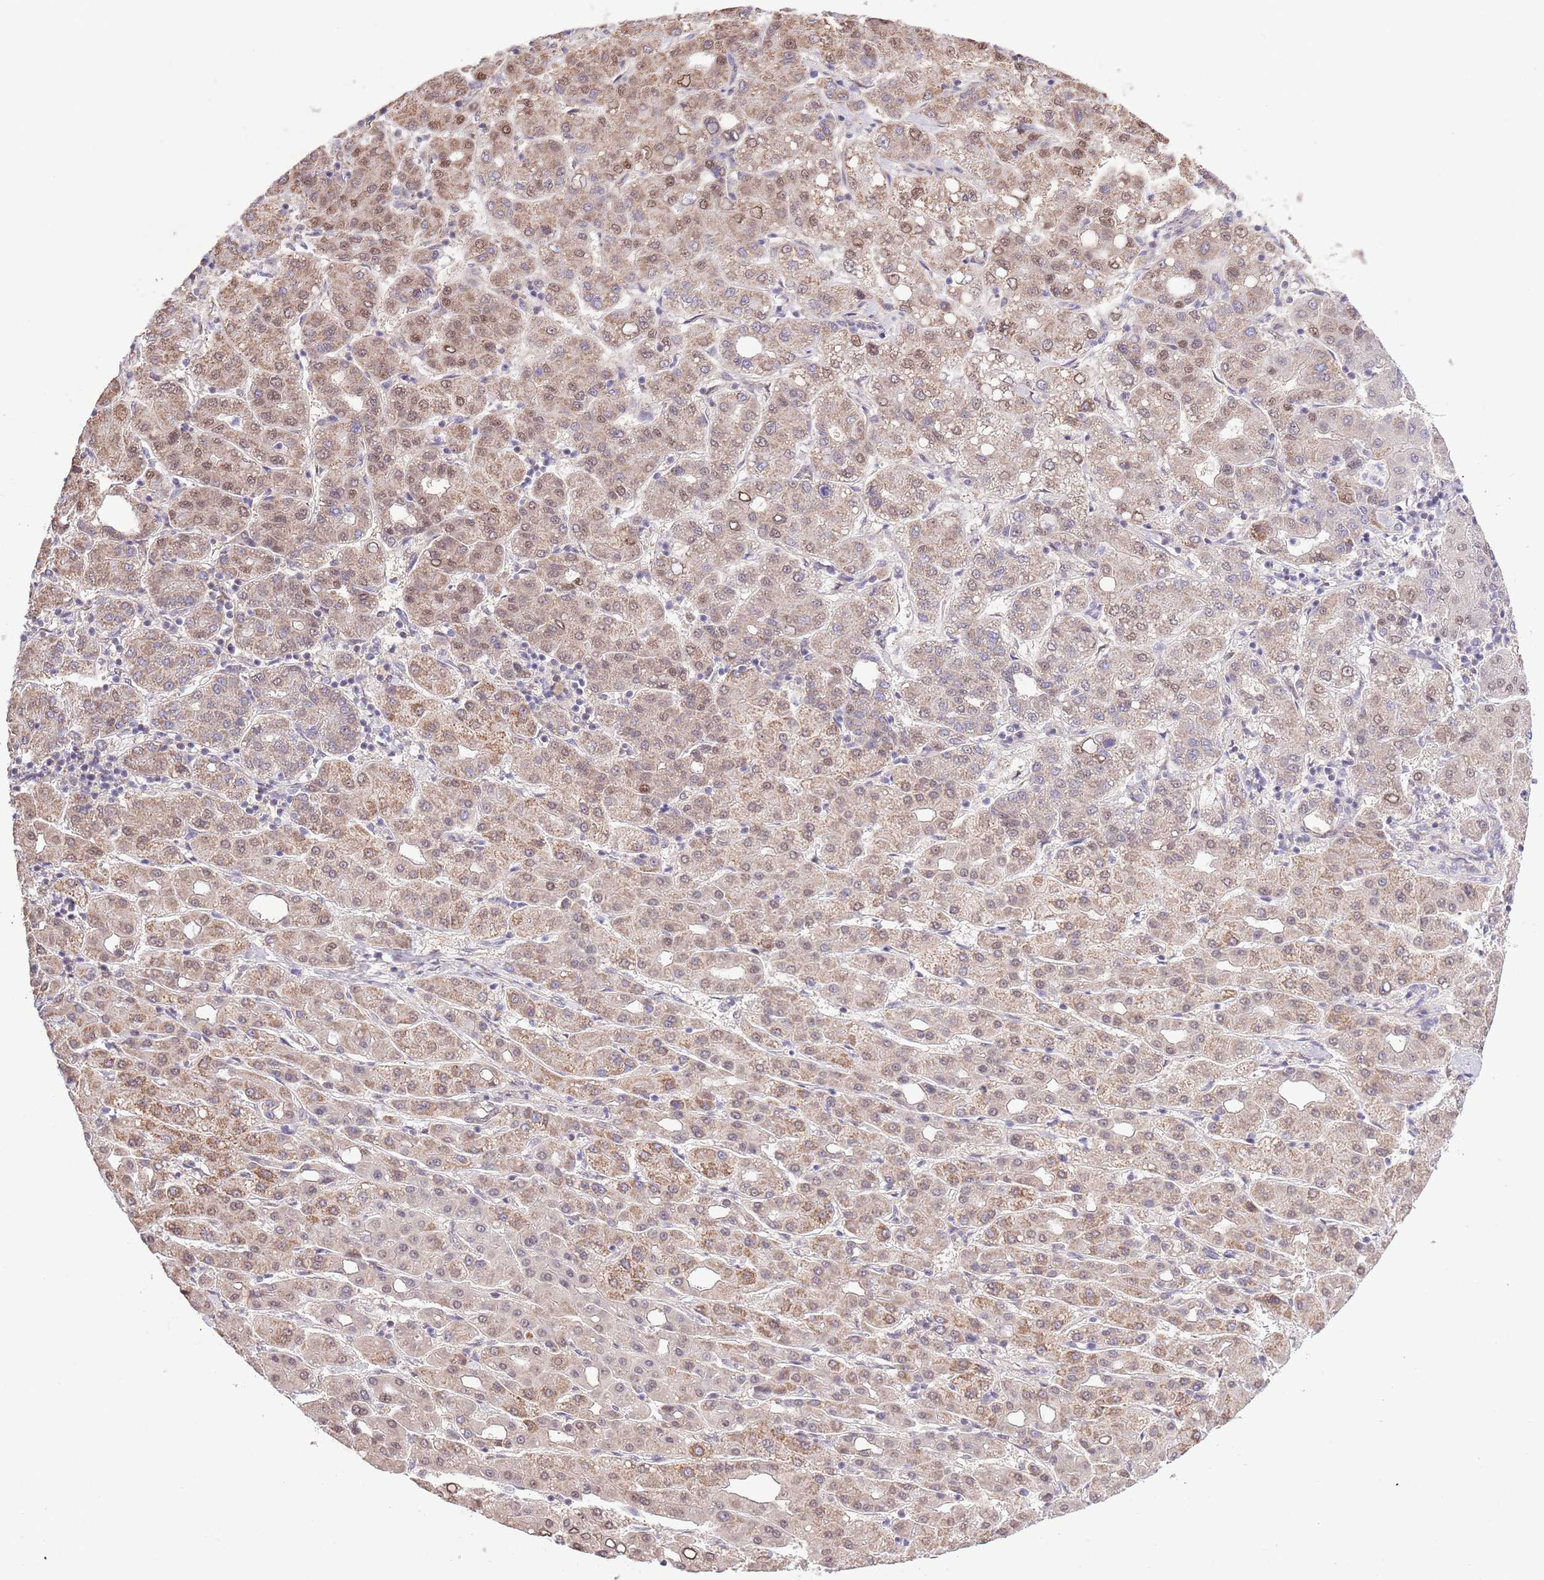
{"staining": {"intensity": "moderate", "quantity": "25%-75%", "location": "cytoplasmic/membranous,nuclear"}, "tissue": "liver cancer", "cell_type": "Tumor cells", "image_type": "cancer", "snomed": [{"axis": "morphology", "description": "Carcinoma, Hepatocellular, NOS"}, {"axis": "topography", "description": "Liver"}], "caption": "Immunohistochemistry (IHC) (DAB (3,3'-diaminobenzidine)) staining of human liver hepatocellular carcinoma displays moderate cytoplasmic/membranous and nuclear protein staining in approximately 25%-75% of tumor cells.", "gene": "ARL2BP", "patient": {"sex": "male", "age": 65}}